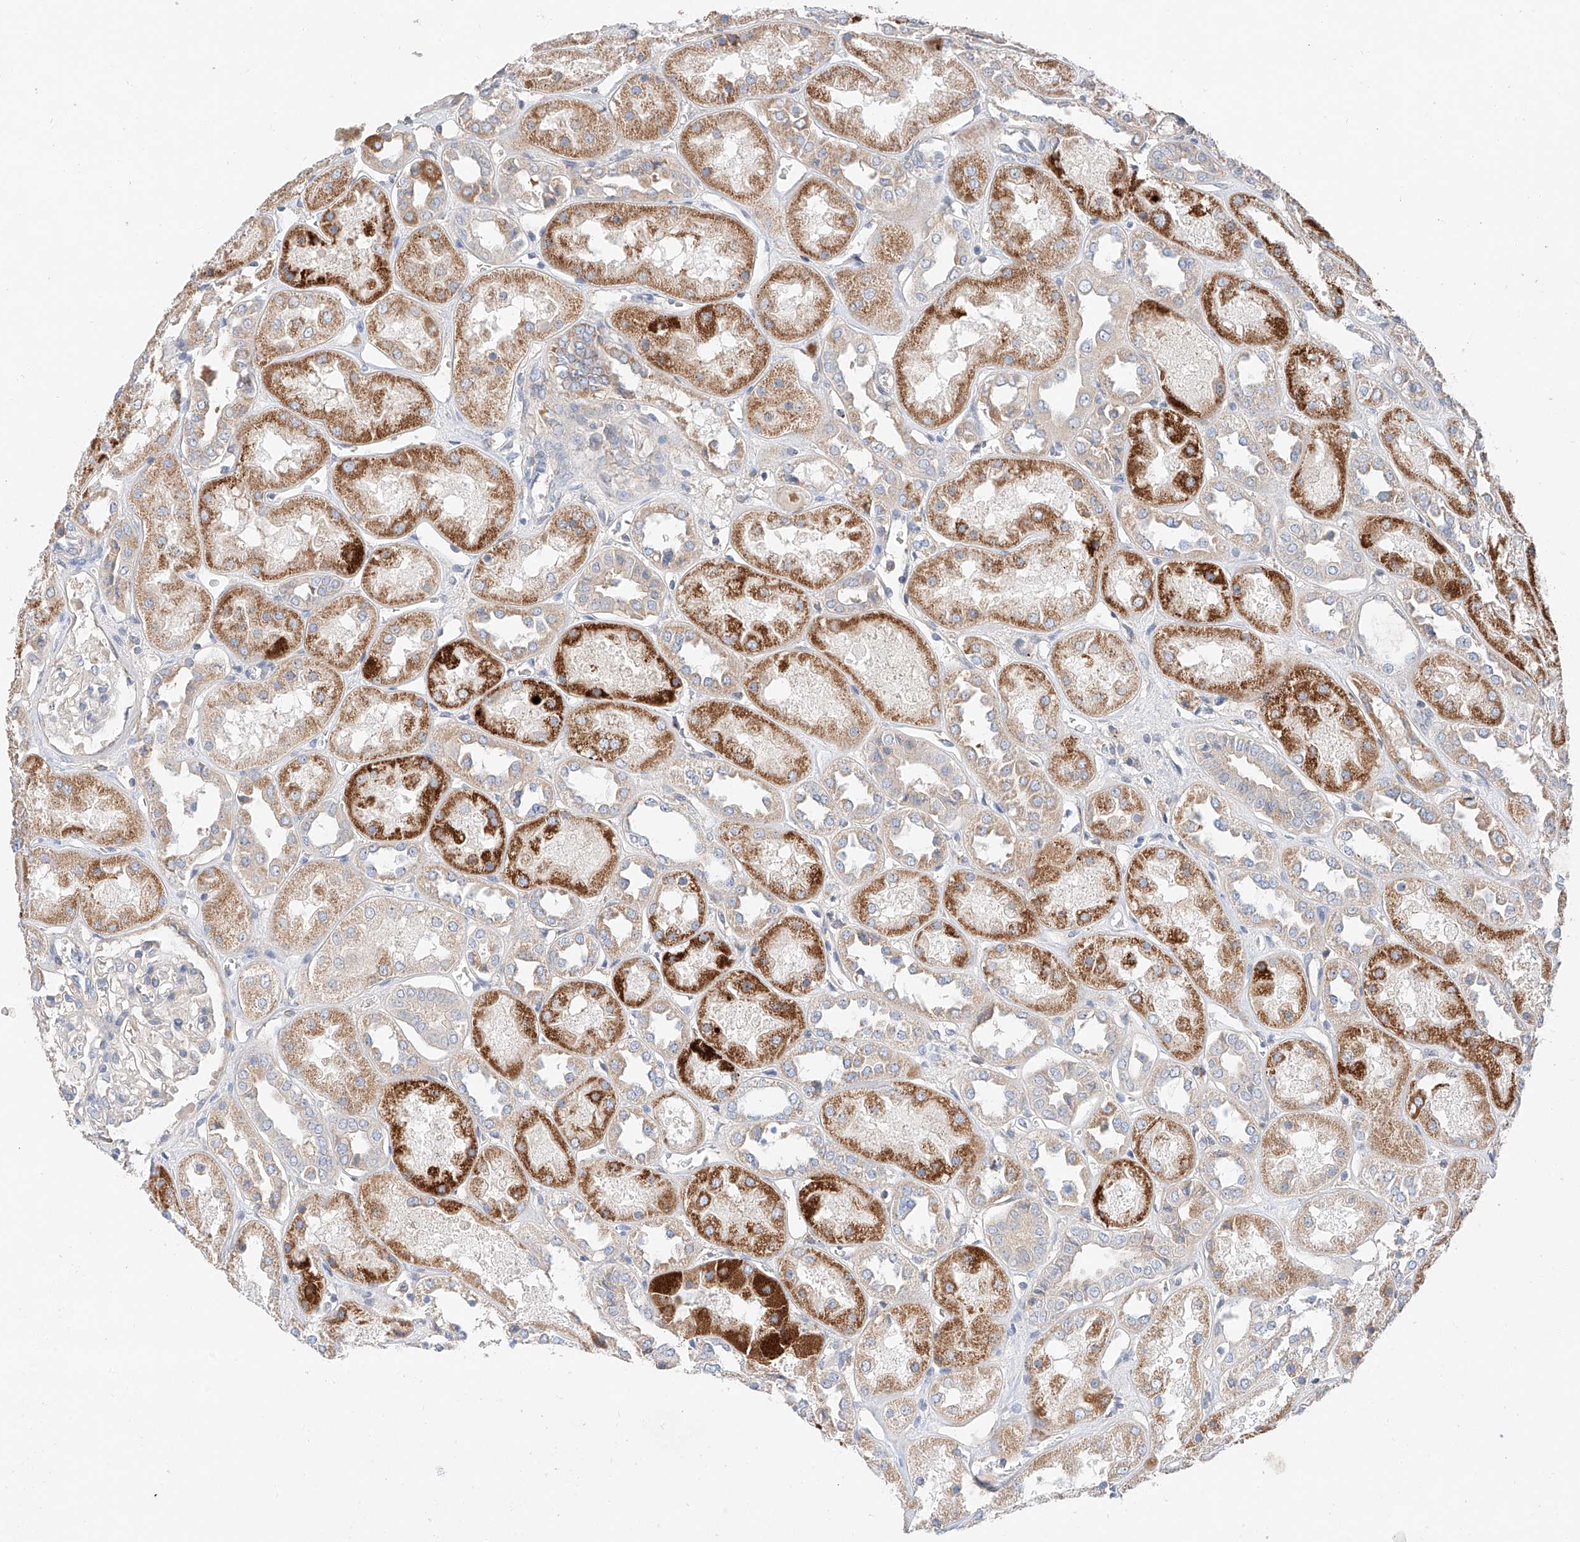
{"staining": {"intensity": "negative", "quantity": "none", "location": "none"}, "tissue": "kidney", "cell_type": "Cells in glomeruli", "image_type": "normal", "snomed": [{"axis": "morphology", "description": "Normal tissue, NOS"}, {"axis": "topography", "description": "Kidney"}], "caption": "DAB immunohistochemical staining of benign kidney demonstrates no significant positivity in cells in glomeruli.", "gene": "RUSC1", "patient": {"sex": "male", "age": 70}}